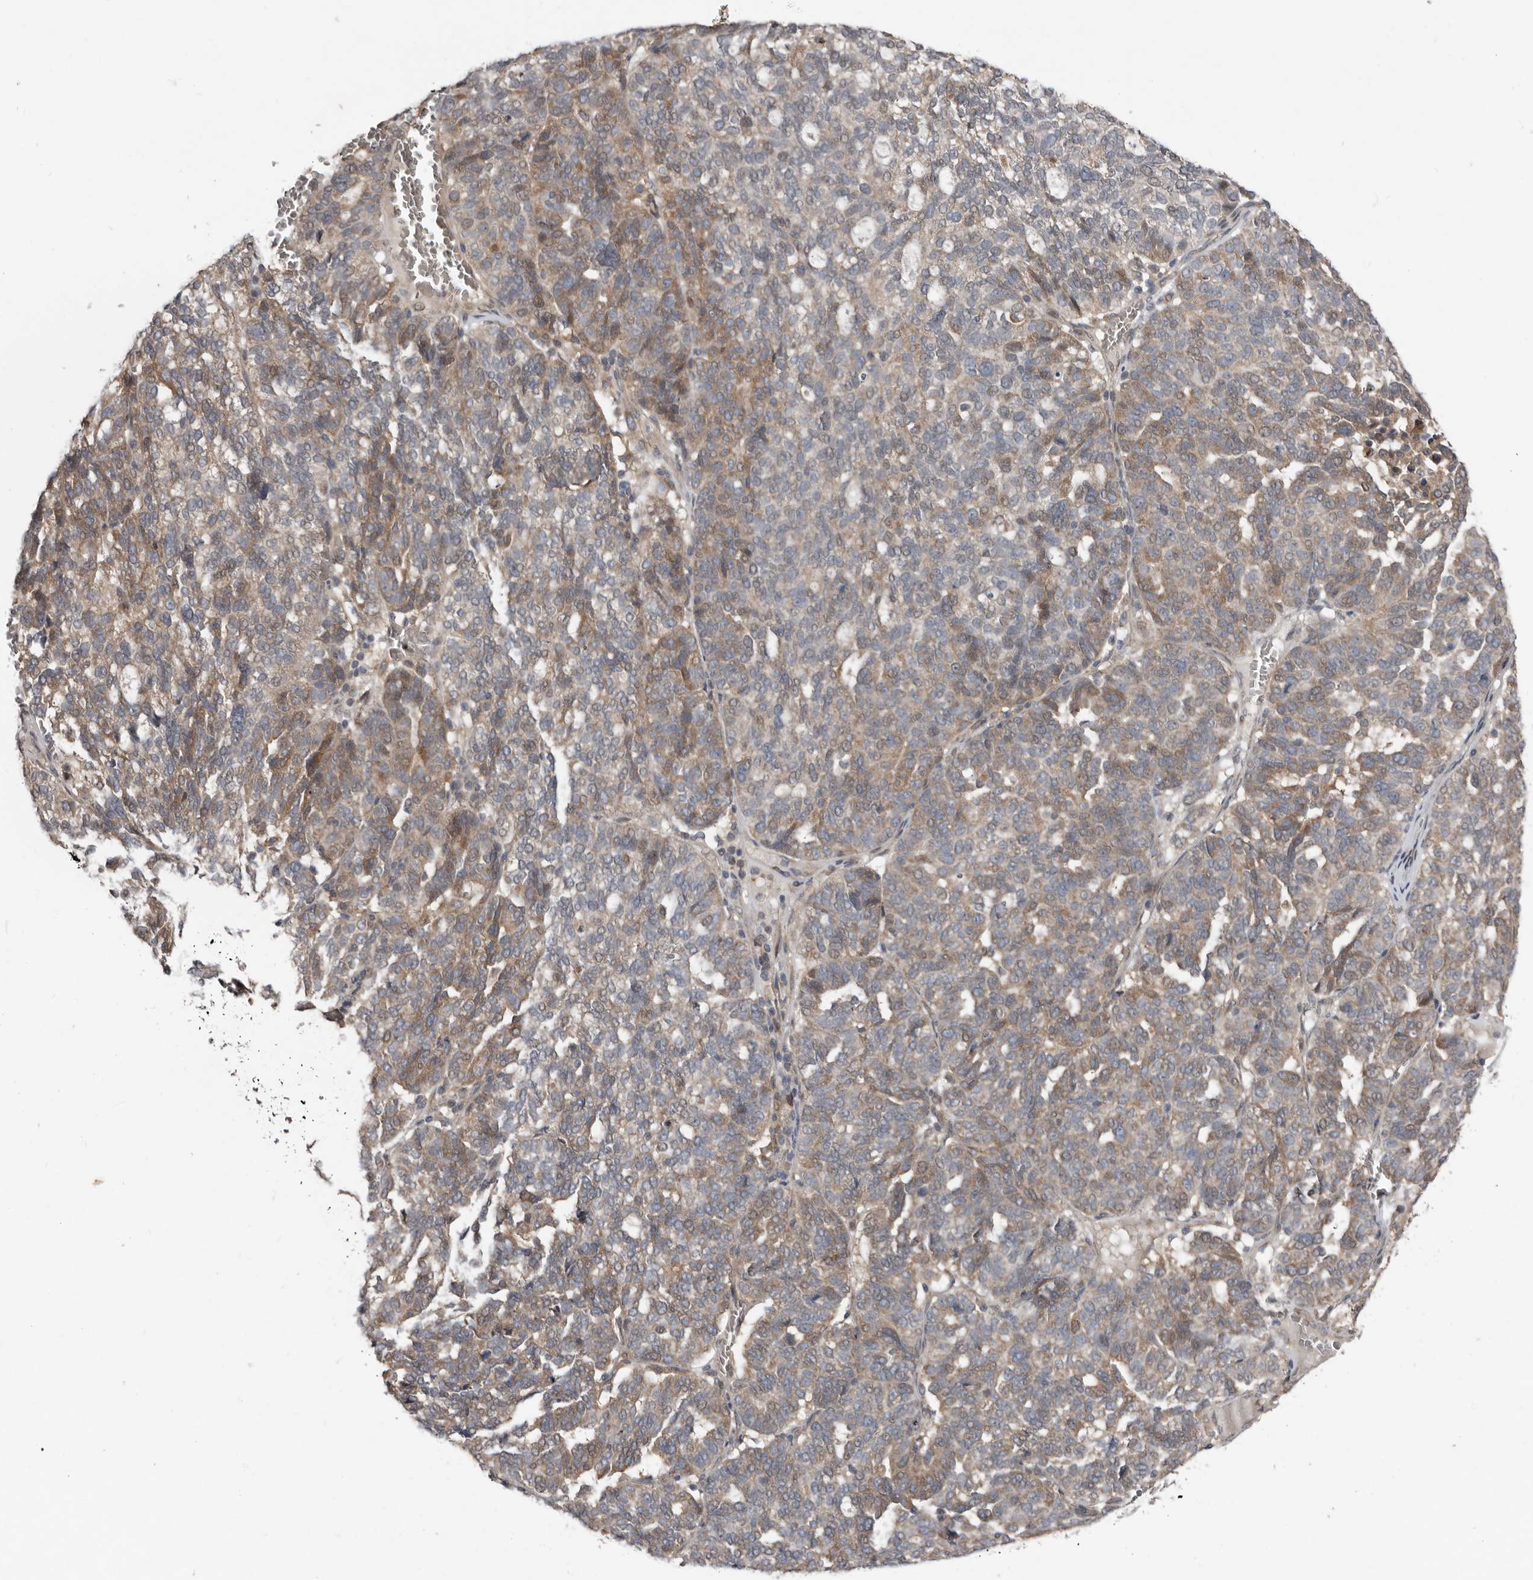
{"staining": {"intensity": "moderate", "quantity": "25%-75%", "location": "cytoplasmic/membranous"}, "tissue": "ovarian cancer", "cell_type": "Tumor cells", "image_type": "cancer", "snomed": [{"axis": "morphology", "description": "Cystadenocarcinoma, serous, NOS"}, {"axis": "topography", "description": "Ovary"}], "caption": "This histopathology image reveals IHC staining of human ovarian cancer (serous cystadenocarcinoma), with medium moderate cytoplasmic/membranous expression in about 25%-75% of tumor cells.", "gene": "CHML", "patient": {"sex": "female", "age": 59}}